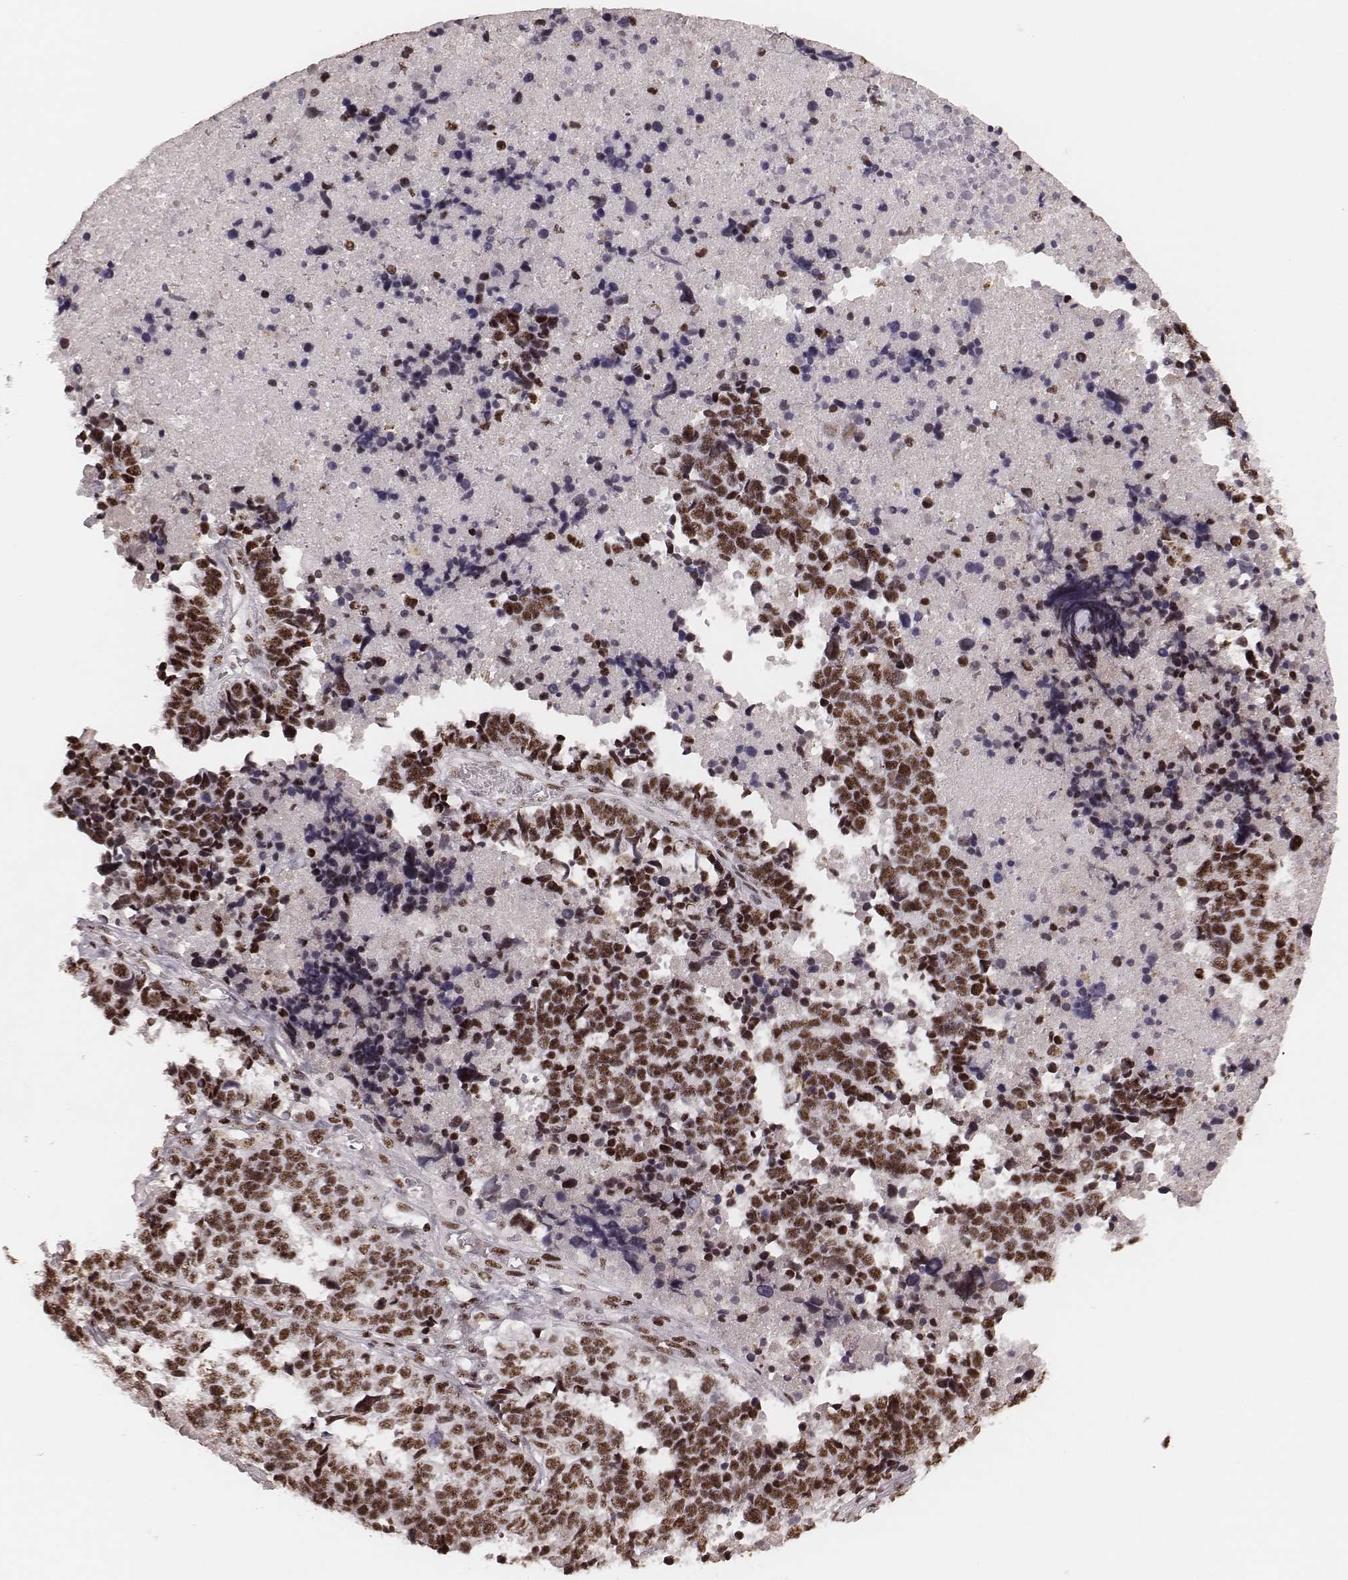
{"staining": {"intensity": "moderate", "quantity": ">75%", "location": "nuclear"}, "tissue": "stomach cancer", "cell_type": "Tumor cells", "image_type": "cancer", "snomed": [{"axis": "morphology", "description": "Adenocarcinoma, NOS"}, {"axis": "topography", "description": "Stomach"}], "caption": "Protein staining demonstrates moderate nuclear expression in about >75% of tumor cells in stomach cancer (adenocarcinoma).", "gene": "LUC7L", "patient": {"sex": "male", "age": 69}}